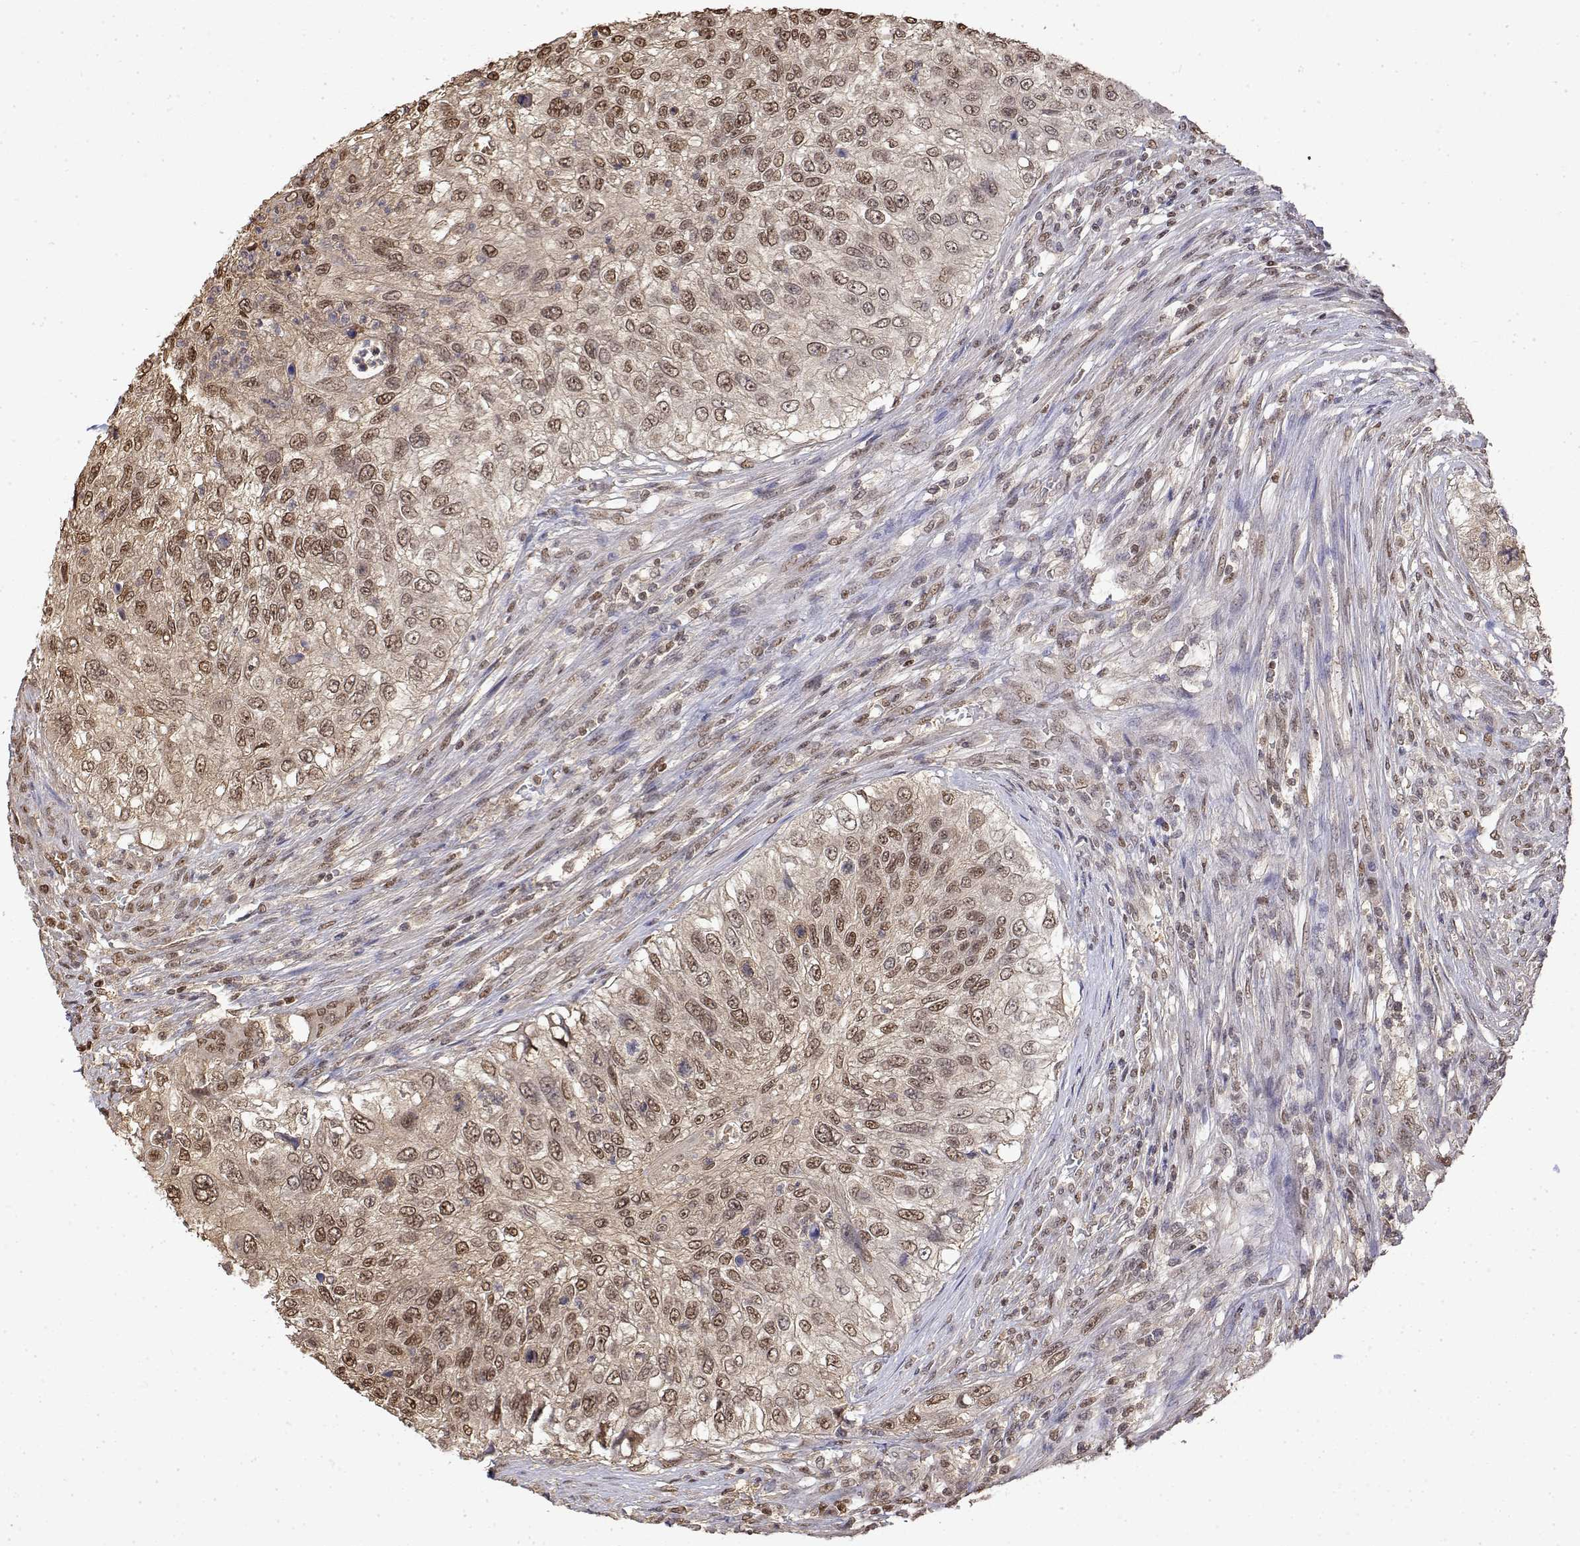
{"staining": {"intensity": "moderate", "quantity": ">75%", "location": "nuclear"}, "tissue": "urothelial cancer", "cell_type": "Tumor cells", "image_type": "cancer", "snomed": [{"axis": "morphology", "description": "Urothelial carcinoma, High grade"}, {"axis": "topography", "description": "Urinary bladder"}], "caption": "Immunohistochemical staining of urothelial carcinoma (high-grade) exhibits medium levels of moderate nuclear expression in about >75% of tumor cells. The protein is stained brown, and the nuclei are stained in blue (DAB (3,3'-diaminobenzidine) IHC with brightfield microscopy, high magnification).", "gene": "TPI1", "patient": {"sex": "female", "age": 60}}